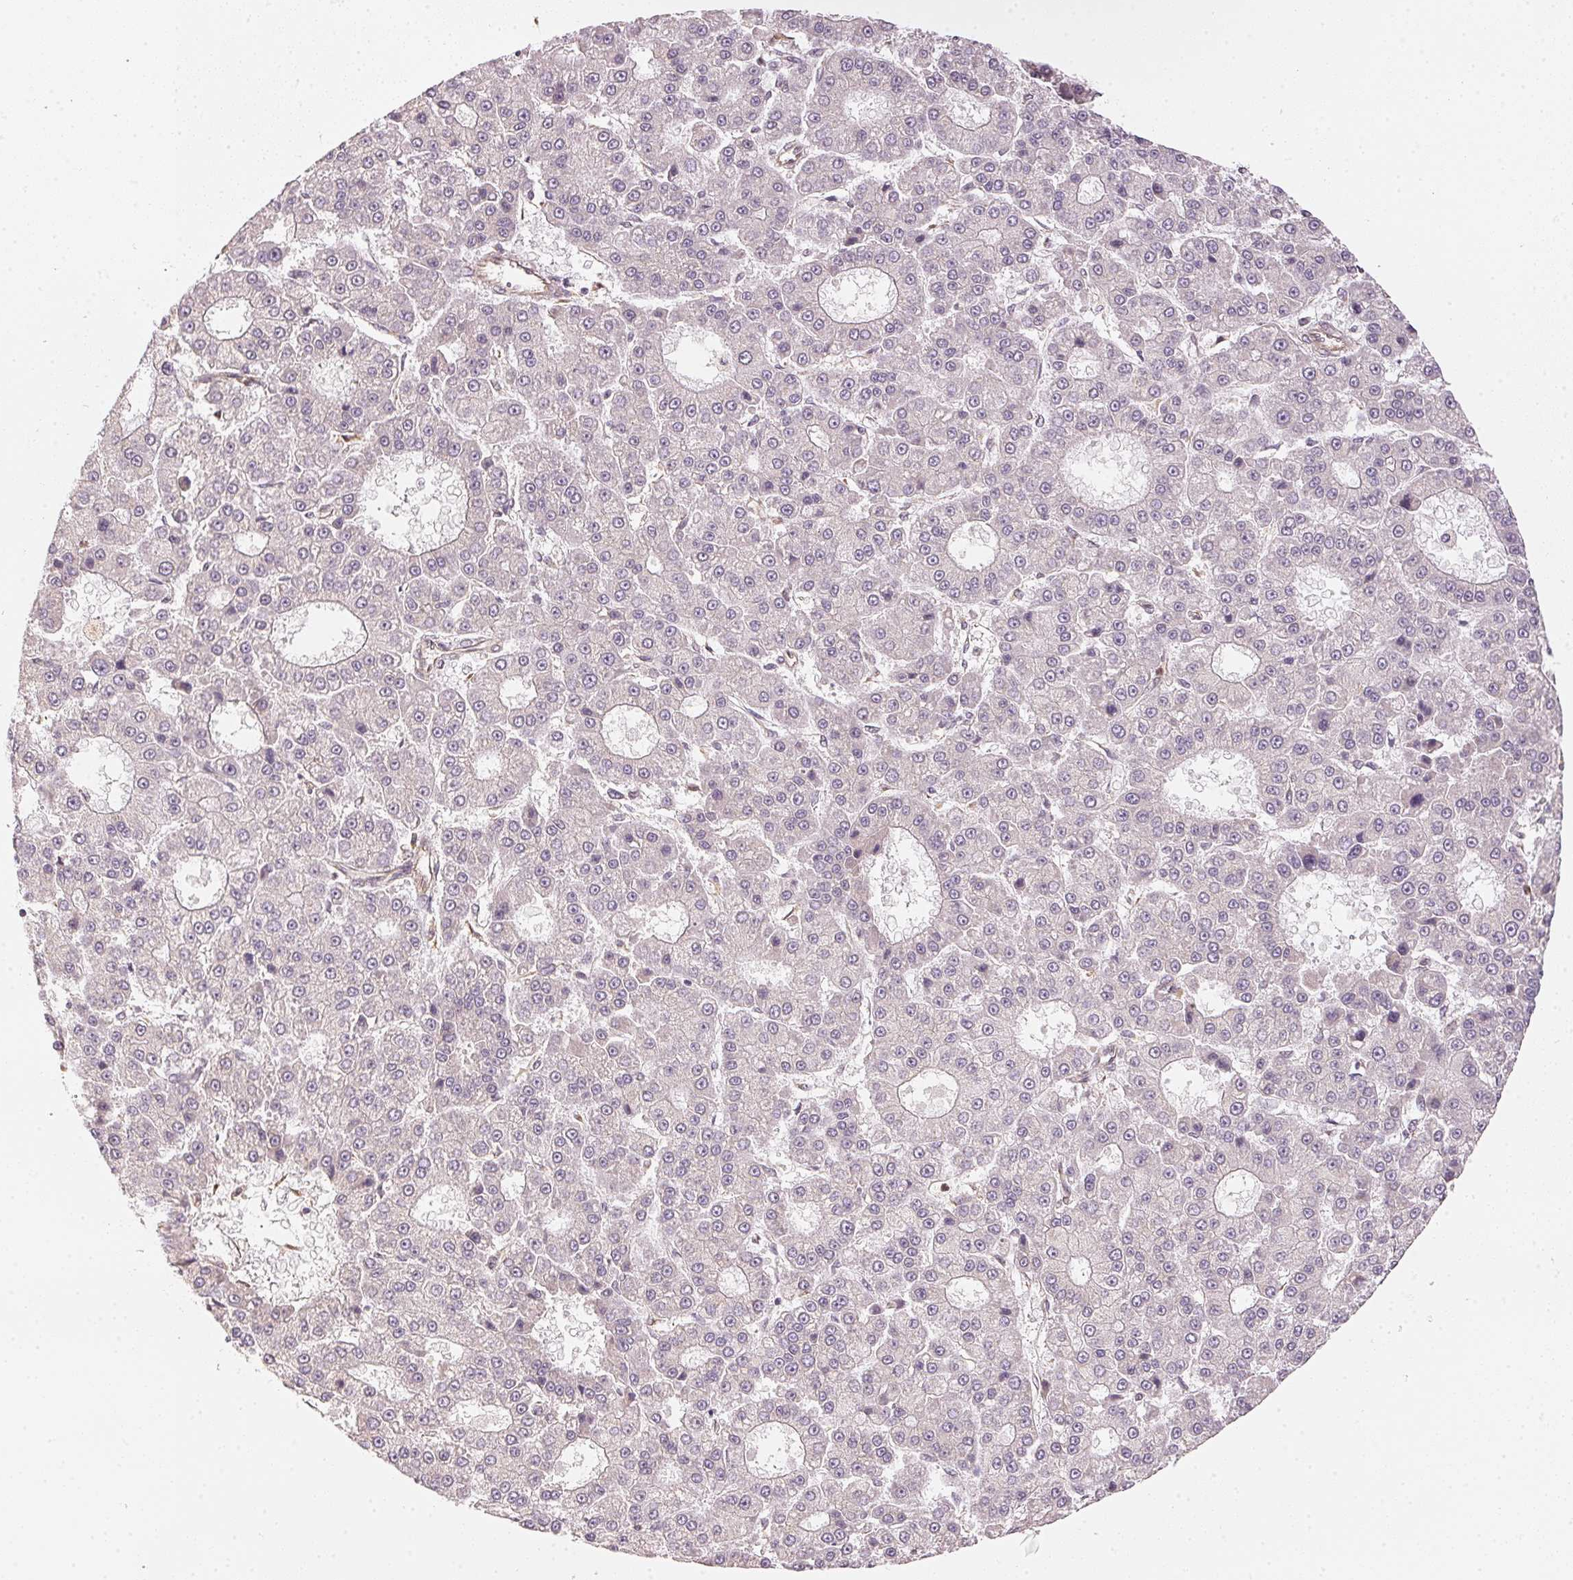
{"staining": {"intensity": "negative", "quantity": "none", "location": "none"}, "tissue": "liver cancer", "cell_type": "Tumor cells", "image_type": "cancer", "snomed": [{"axis": "morphology", "description": "Carcinoma, Hepatocellular, NOS"}, {"axis": "topography", "description": "Liver"}], "caption": "Liver hepatocellular carcinoma was stained to show a protein in brown. There is no significant staining in tumor cells.", "gene": "STRN4", "patient": {"sex": "male", "age": 70}}